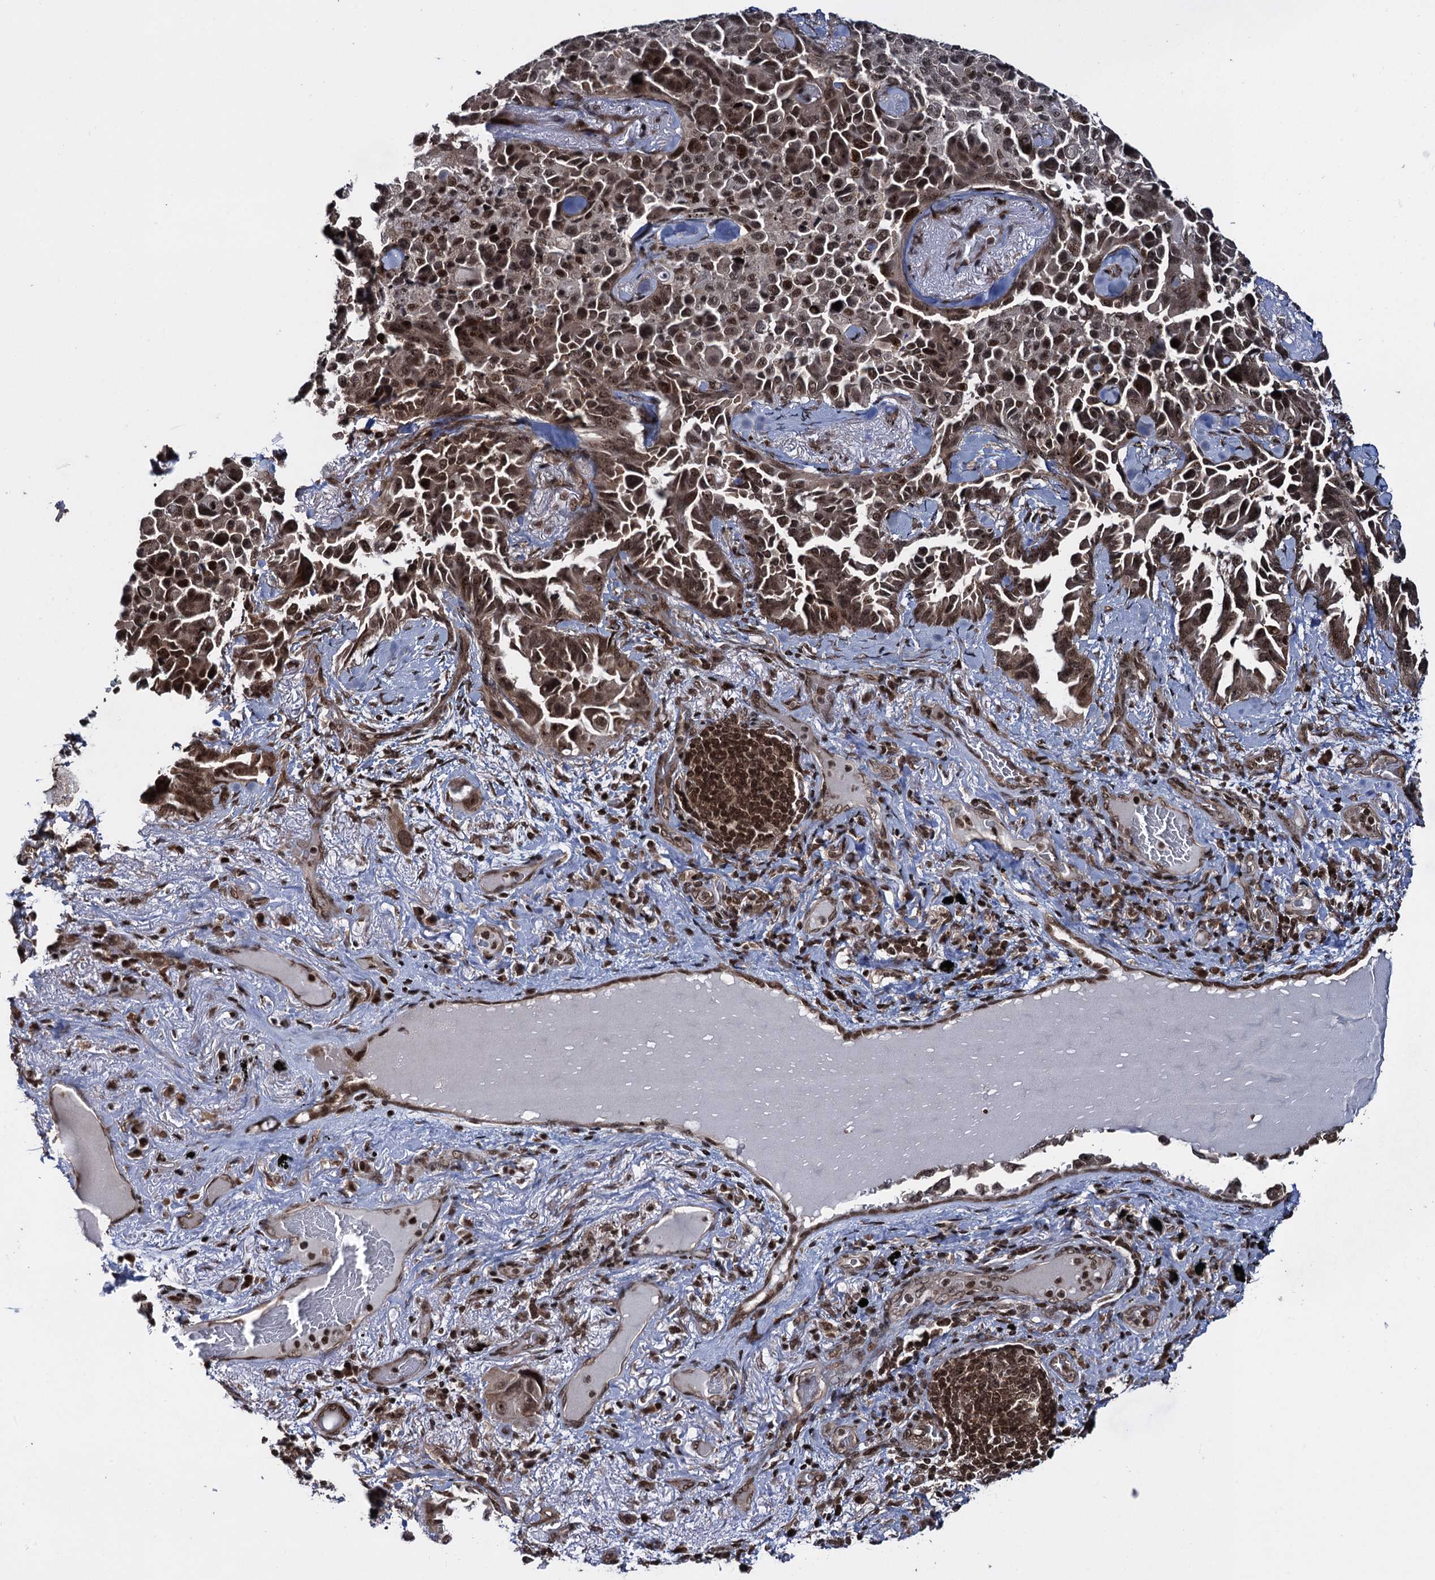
{"staining": {"intensity": "strong", "quantity": ">75%", "location": "nuclear"}, "tissue": "lung cancer", "cell_type": "Tumor cells", "image_type": "cancer", "snomed": [{"axis": "morphology", "description": "Adenocarcinoma, NOS"}, {"axis": "topography", "description": "Lung"}], "caption": "This is a photomicrograph of immunohistochemistry (IHC) staining of lung cancer (adenocarcinoma), which shows strong staining in the nuclear of tumor cells.", "gene": "ZNF169", "patient": {"sex": "female", "age": 67}}